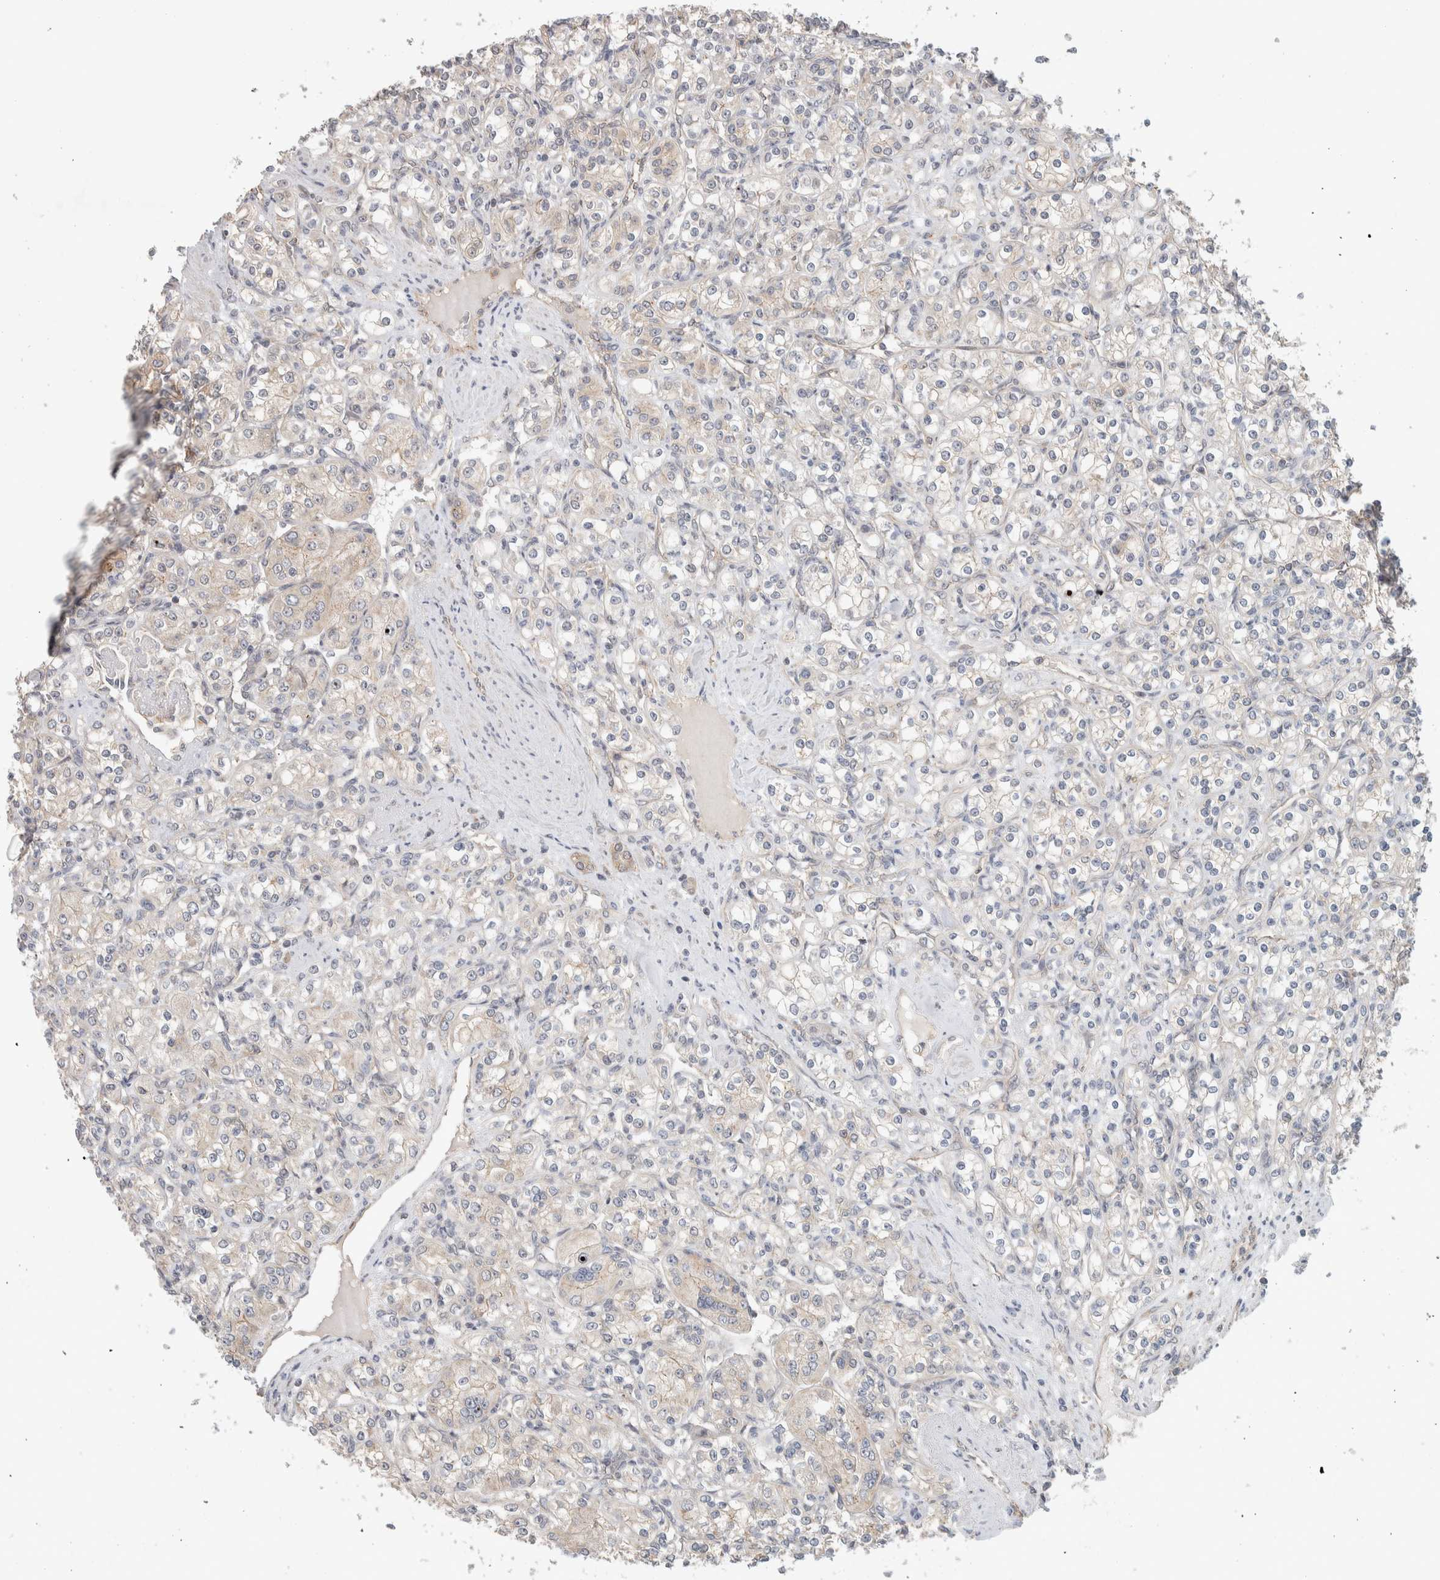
{"staining": {"intensity": "negative", "quantity": "none", "location": "none"}, "tissue": "renal cancer", "cell_type": "Tumor cells", "image_type": "cancer", "snomed": [{"axis": "morphology", "description": "Adenocarcinoma, NOS"}, {"axis": "topography", "description": "Kidney"}], "caption": "A high-resolution image shows immunohistochemistry (IHC) staining of renal cancer, which exhibits no significant staining in tumor cells.", "gene": "DEPTOR", "patient": {"sex": "male", "age": 77}}